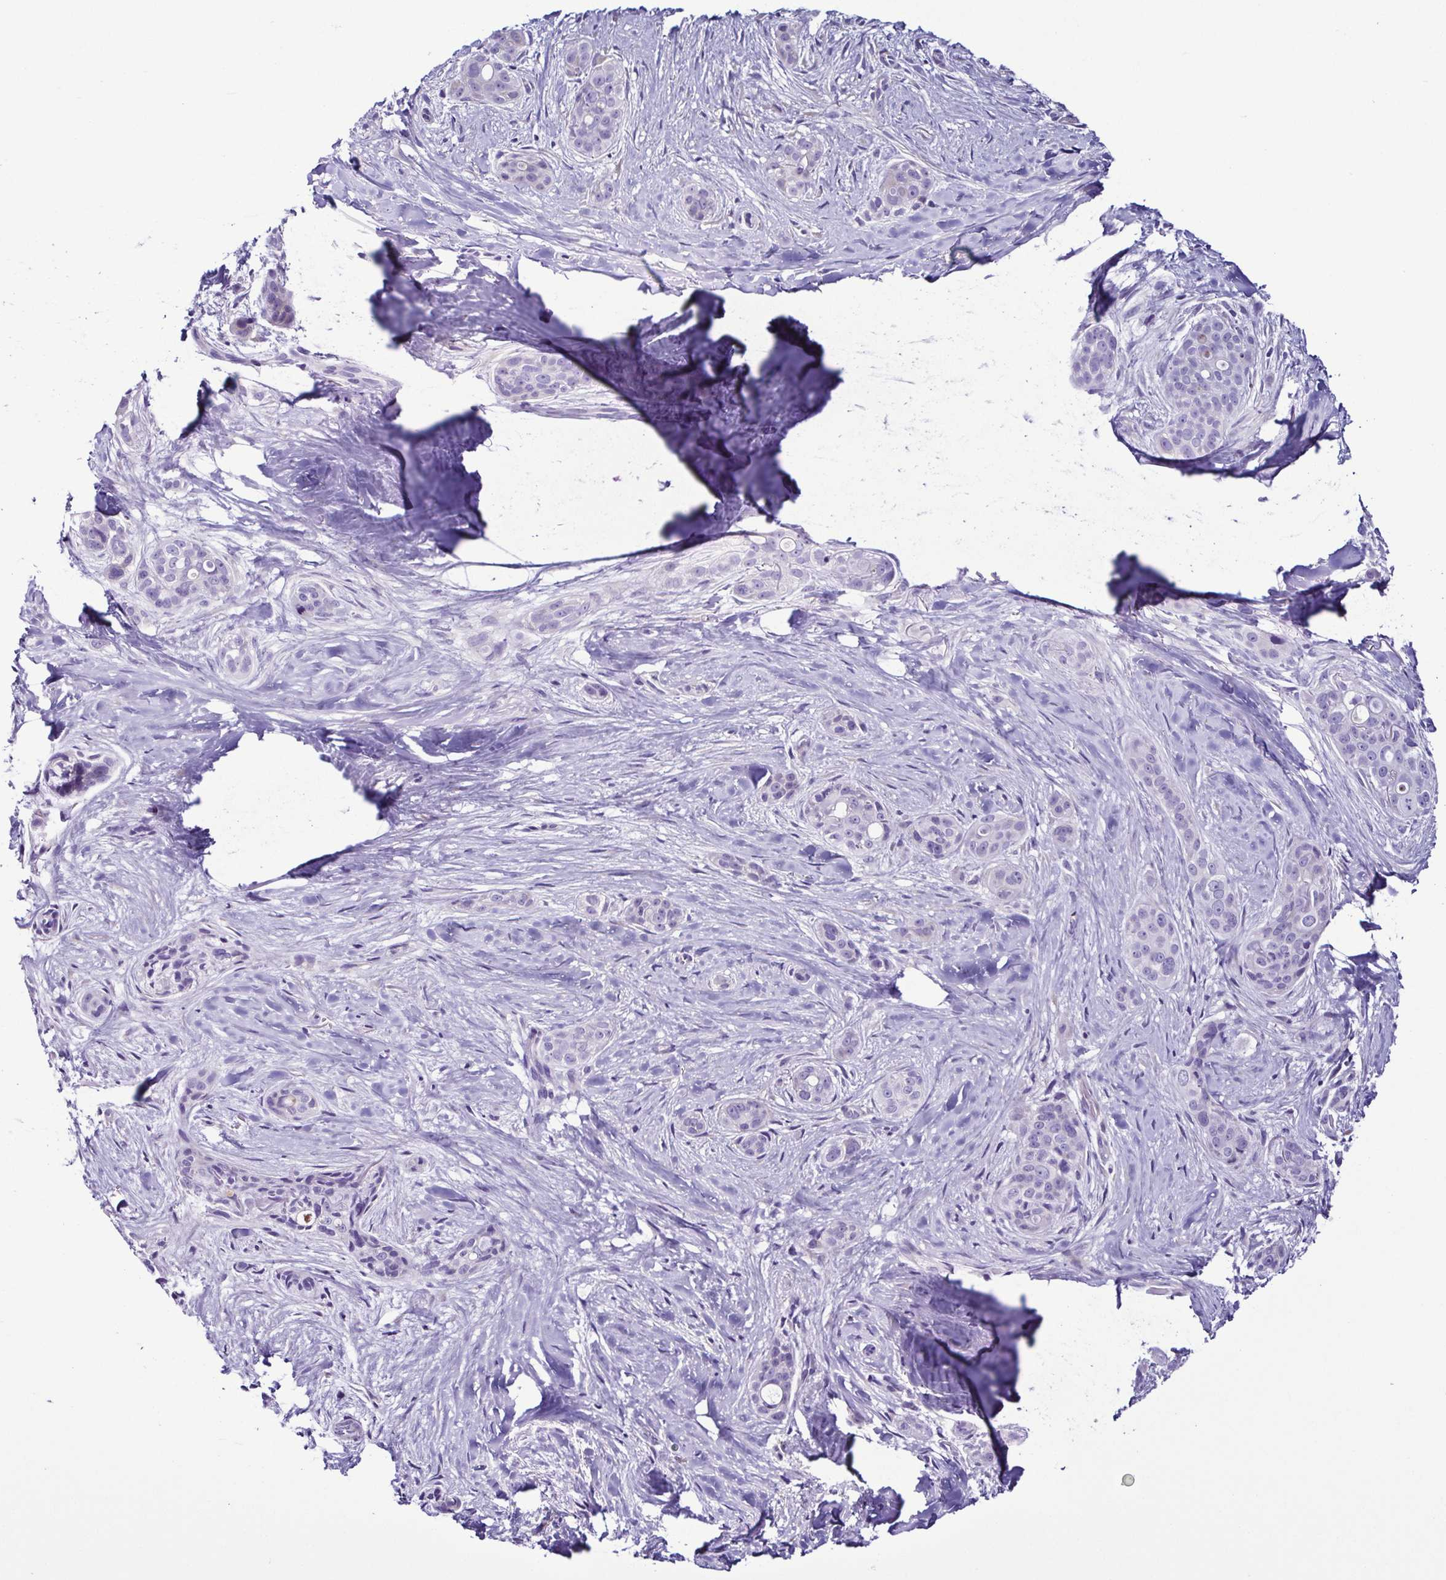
{"staining": {"intensity": "negative", "quantity": "none", "location": "none"}, "tissue": "skin cancer", "cell_type": "Tumor cells", "image_type": "cancer", "snomed": [{"axis": "morphology", "description": "Basal cell carcinoma"}, {"axis": "topography", "description": "Skin"}], "caption": "Basal cell carcinoma (skin) was stained to show a protein in brown. There is no significant staining in tumor cells.", "gene": "SRL", "patient": {"sex": "female", "age": 79}}